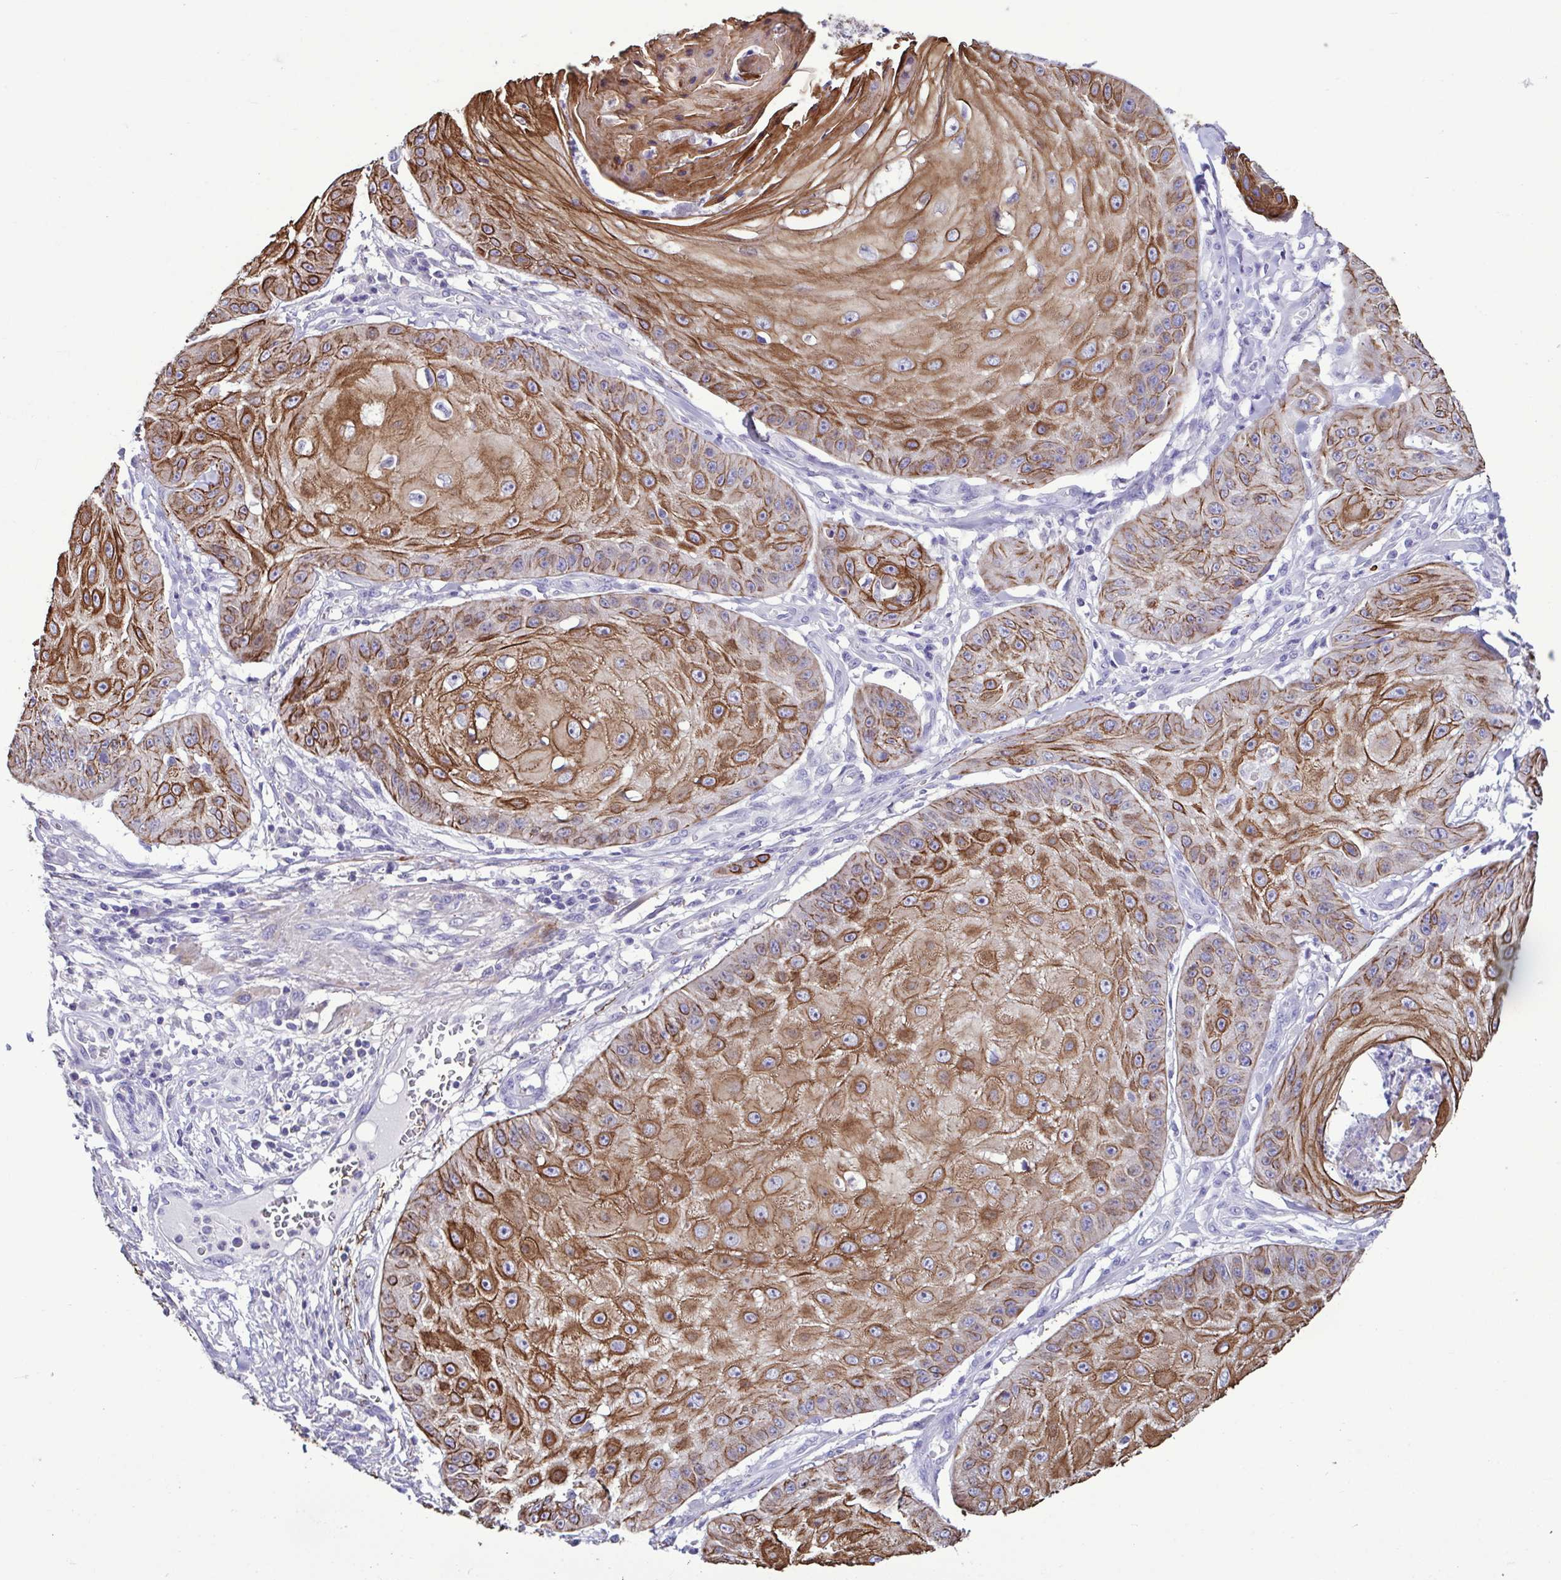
{"staining": {"intensity": "strong", "quantity": "25%-75%", "location": "cytoplasmic/membranous"}, "tissue": "skin cancer", "cell_type": "Tumor cells", "image_type": "cancer", "snomed": [{"axis": "morphology", "description": "Squamous cell carcinoma, NOS"}, {"axis": "topography", "description": "Skin"}], "caption": "DAB immunohistochemical staining of skin cancer (squamous cell carcinoma) displays strong cytoplasmic/membranous protein staining in about 25%-75% of tumor cells. (DAB = brown stain, brightfield microscopy at high magnification).", "gene": "PLA2G4E", "patient": {"sex": "male", "age": 70}}